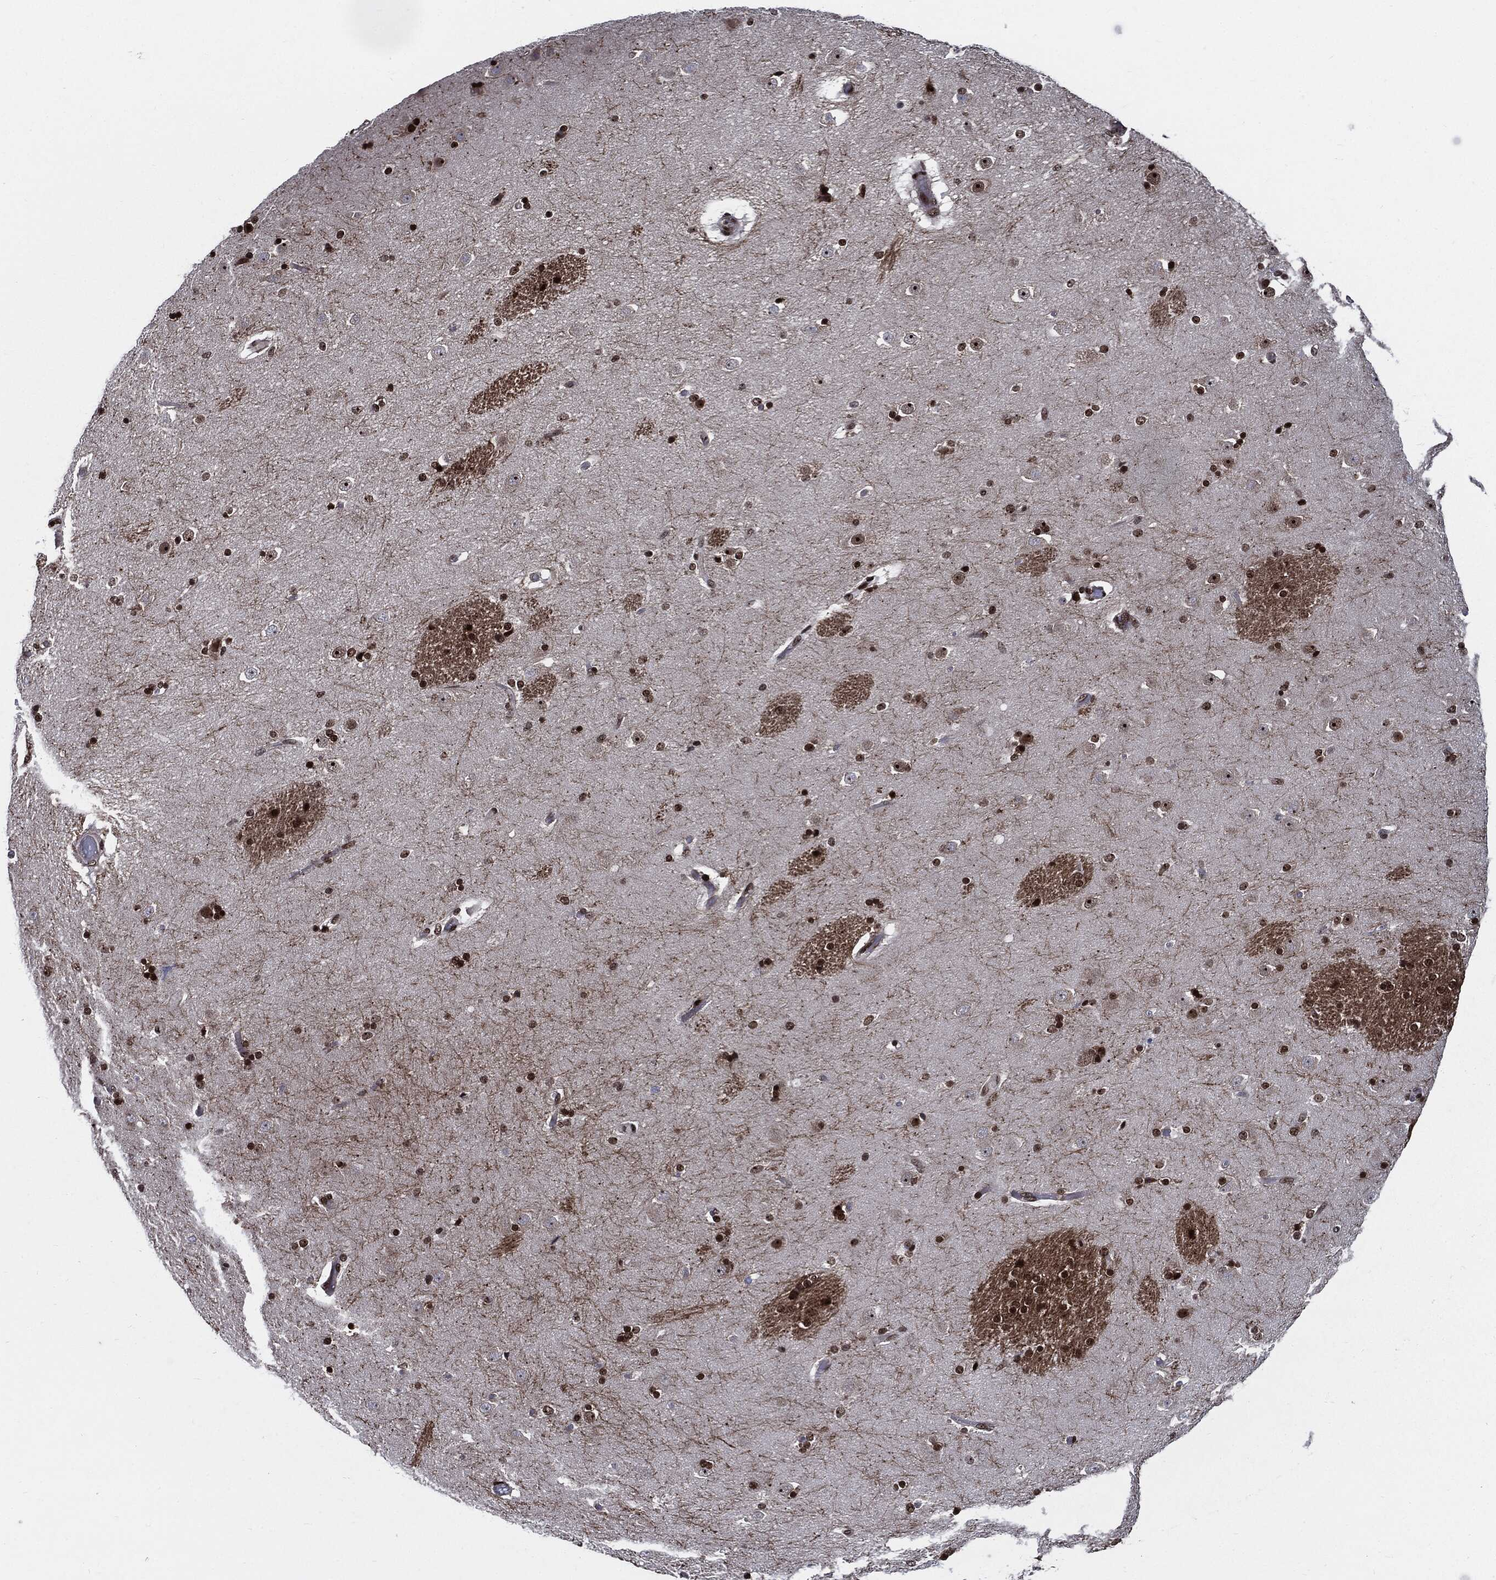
{"staining": {"intensity": "strong", "quantity": "25%-75%", "location": "nuclear"}, "tissue": "caudate", "cell_type": "Glial cells", "image_type": "normal", "snomed": [{"axis": "morphology", "description": "Normal tissue, NOS"}, {"axis": "topography", "description": "Lateral ventricle wall"}], "caption": "The image demonstrates staining of benign caudate, revealing strong nuclear protein staining (brown color) within glial cells. The staining was performed using DAB (3,3'-diaminobenzidine) to visualize the protein expression in brown, while the nuclei were stained in blue with hematoxylin (Magnification: 20x).", "gene": "ZFP91", "patient": {"sex": "male", "age": 51}}